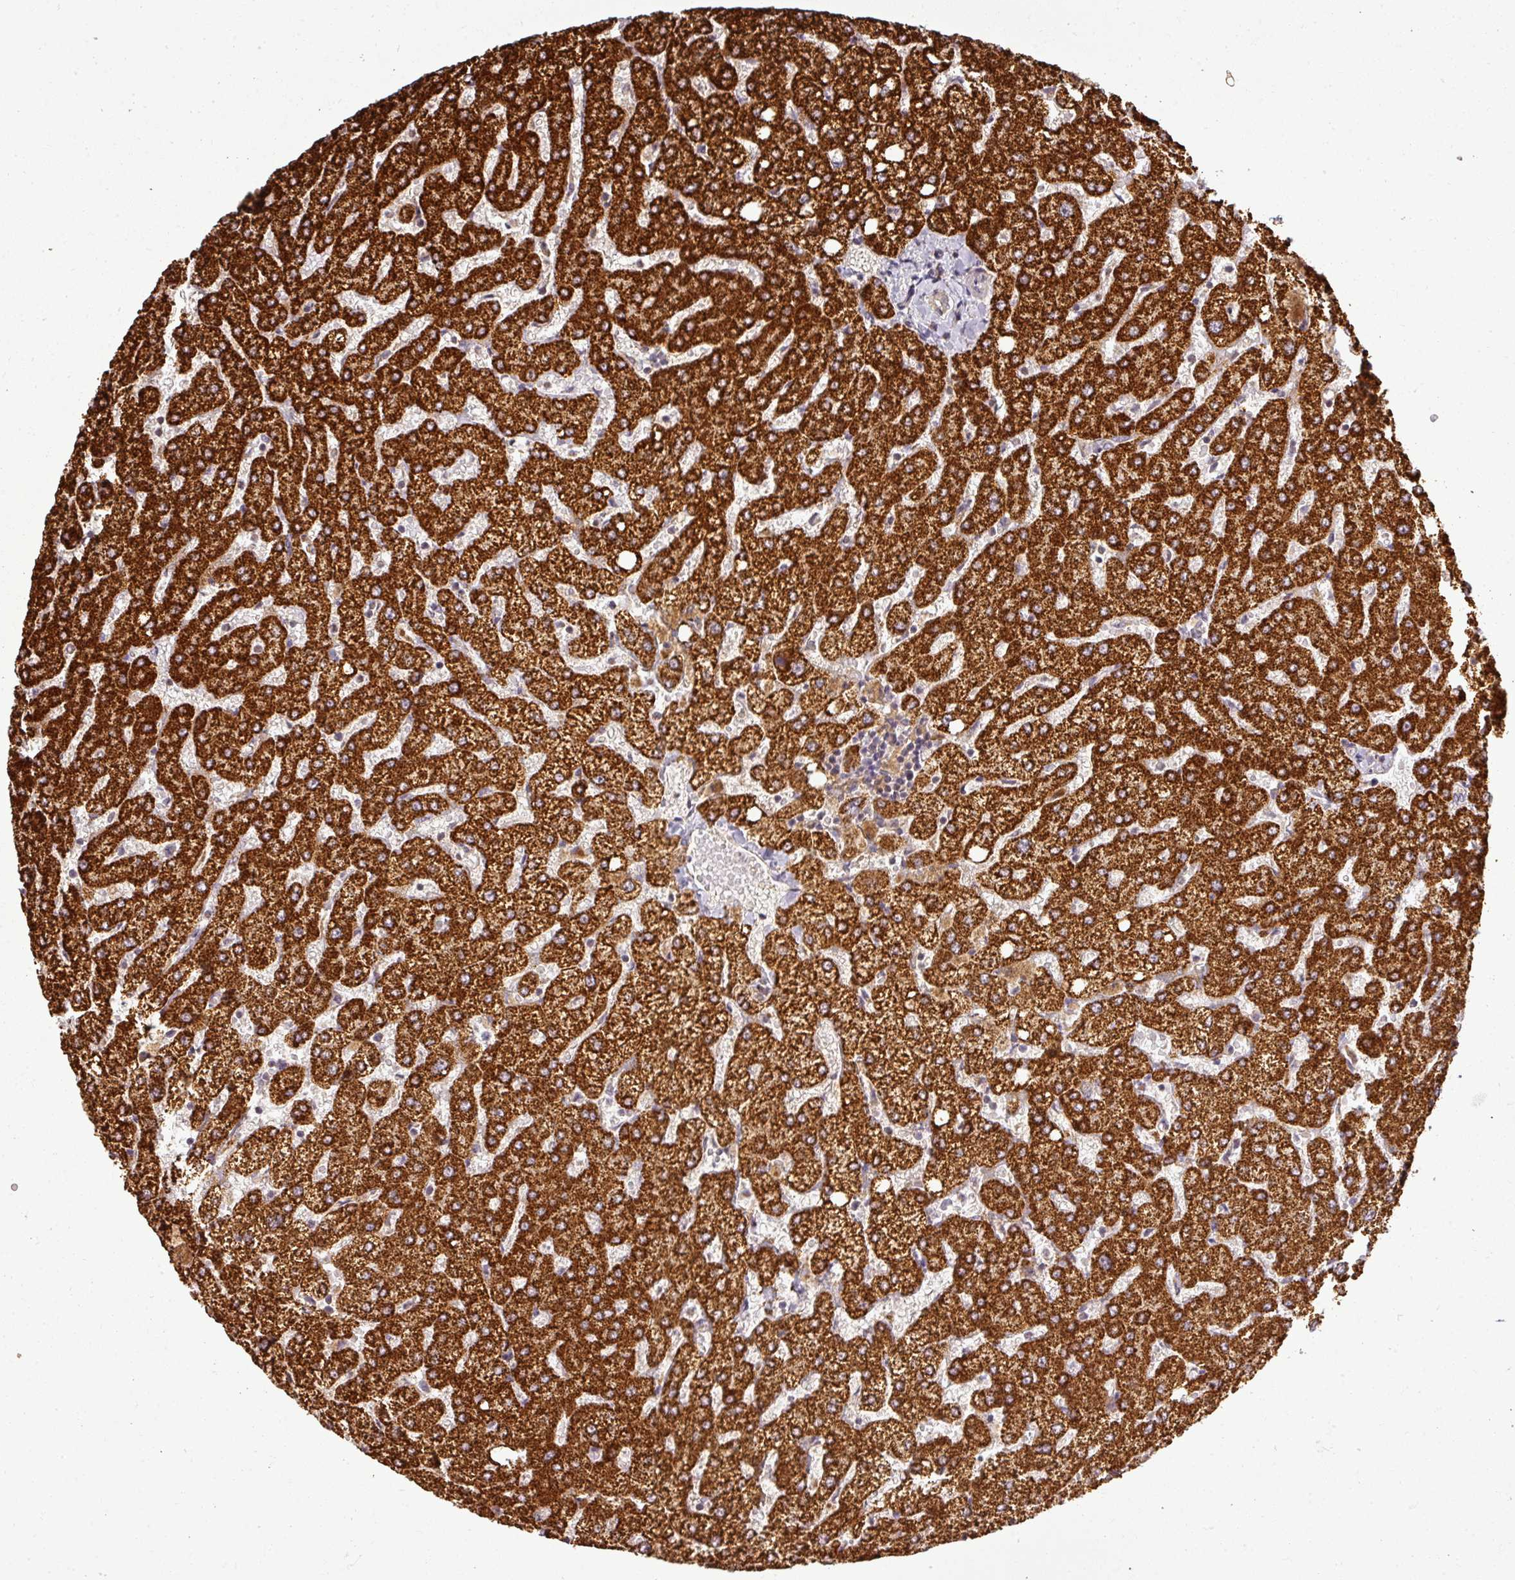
{"staining": {"intensity": "negative", "quantity": "none", "location": "none"}, "tissue": "liver", "cell_type": "Cholangiocytes", "image_type": "normal", "snomed": [{"axis": "morphology", "description": "Normal tissue, NOS"}, {"axis": "topography", "description": "Liver"}], "caption": "IHC micrograph of benign liver: human liver stained with DAB exhibits no significant protein staining in cholangiocytes. Nuclei are stained in blue.", "gene": "FAIM", "patient": {"sex": "female", "age": 54}}